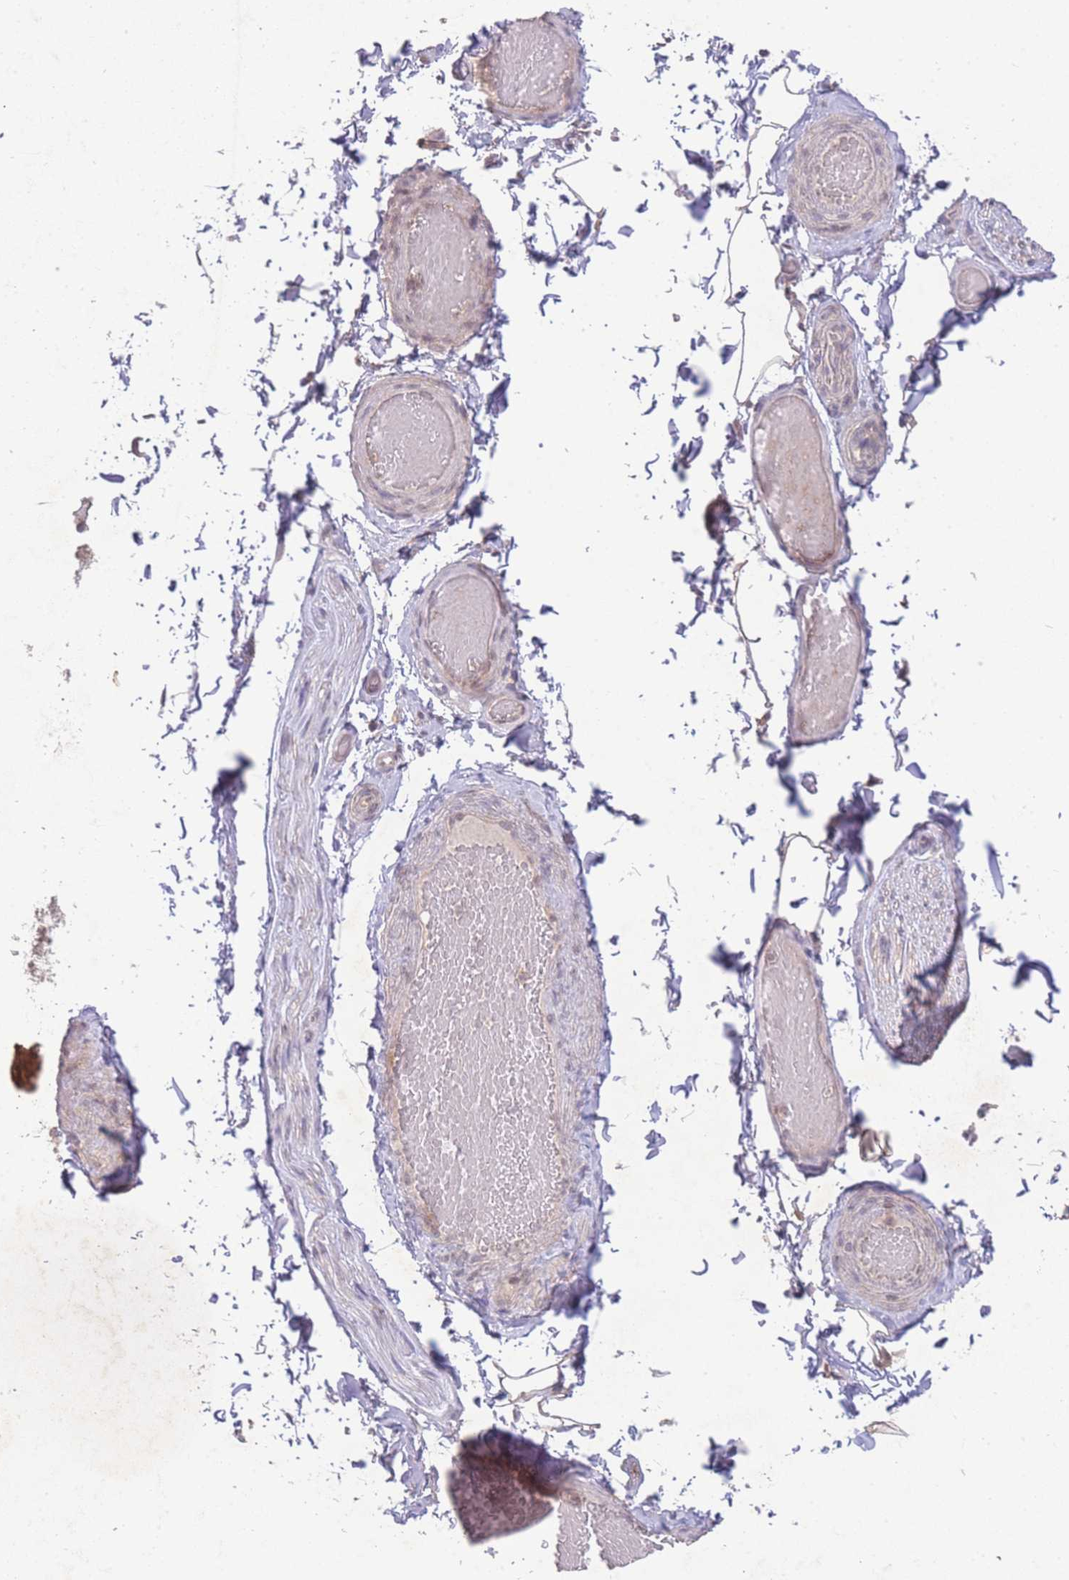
{"staining": {"intensity": "negative", "quantity": "none", "location": "none"}, "tissue": "adipose tissue", "cell_type": "Adipocytes", "image_type": "normal", "snomed": [{"axis": "morphology", "description": "Normal tissue, NOS"}, {"axis": "topography", "description": "Soft tissue"}, {"axis": "topography", "description": "Vascular tissue"}, {"axis": "topography", "description": "Peripheral nerve tissue"}], "caption": "There is no significant expression in adipocytes of adipose tissue.", "gene": "RNF144B", "patient": {"sex": "male", "age": 32}}